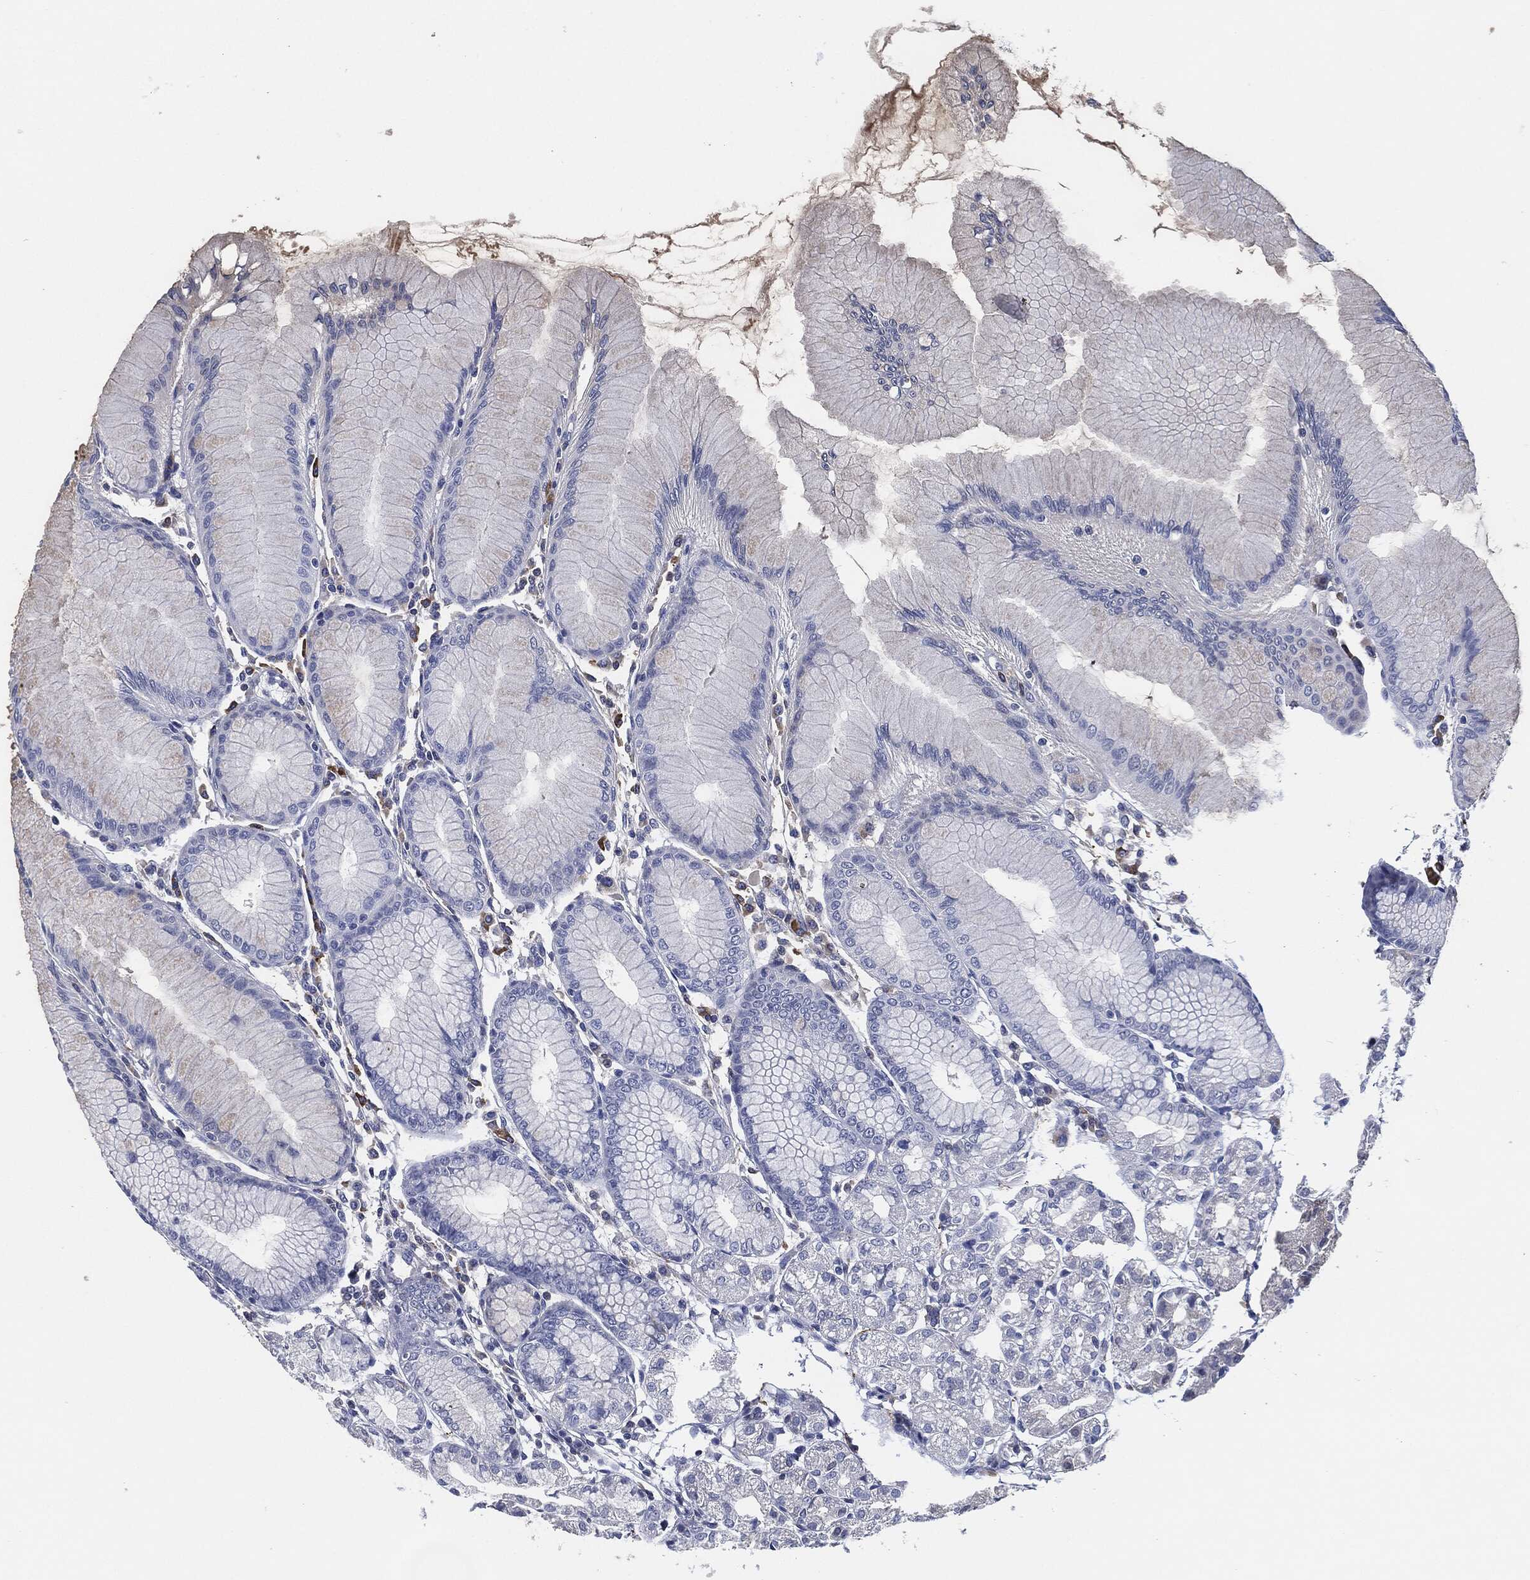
{"staining": {"intensity": "negative", "quantity": "none", "location": "none"}, "tissue": "stomach", "cell_type": "Glandular cells", "image_type": "normal", "snomed": [{"axis": "morphology", "description": "Normal tissue, NOS"}, {"axis": "topography", "description": "Stomach"}], "caption": "Glandular cells are negative for protein expression in benign human stomach.", "gene": "CD27", "patient": {"sex": "female", "age": 57}}